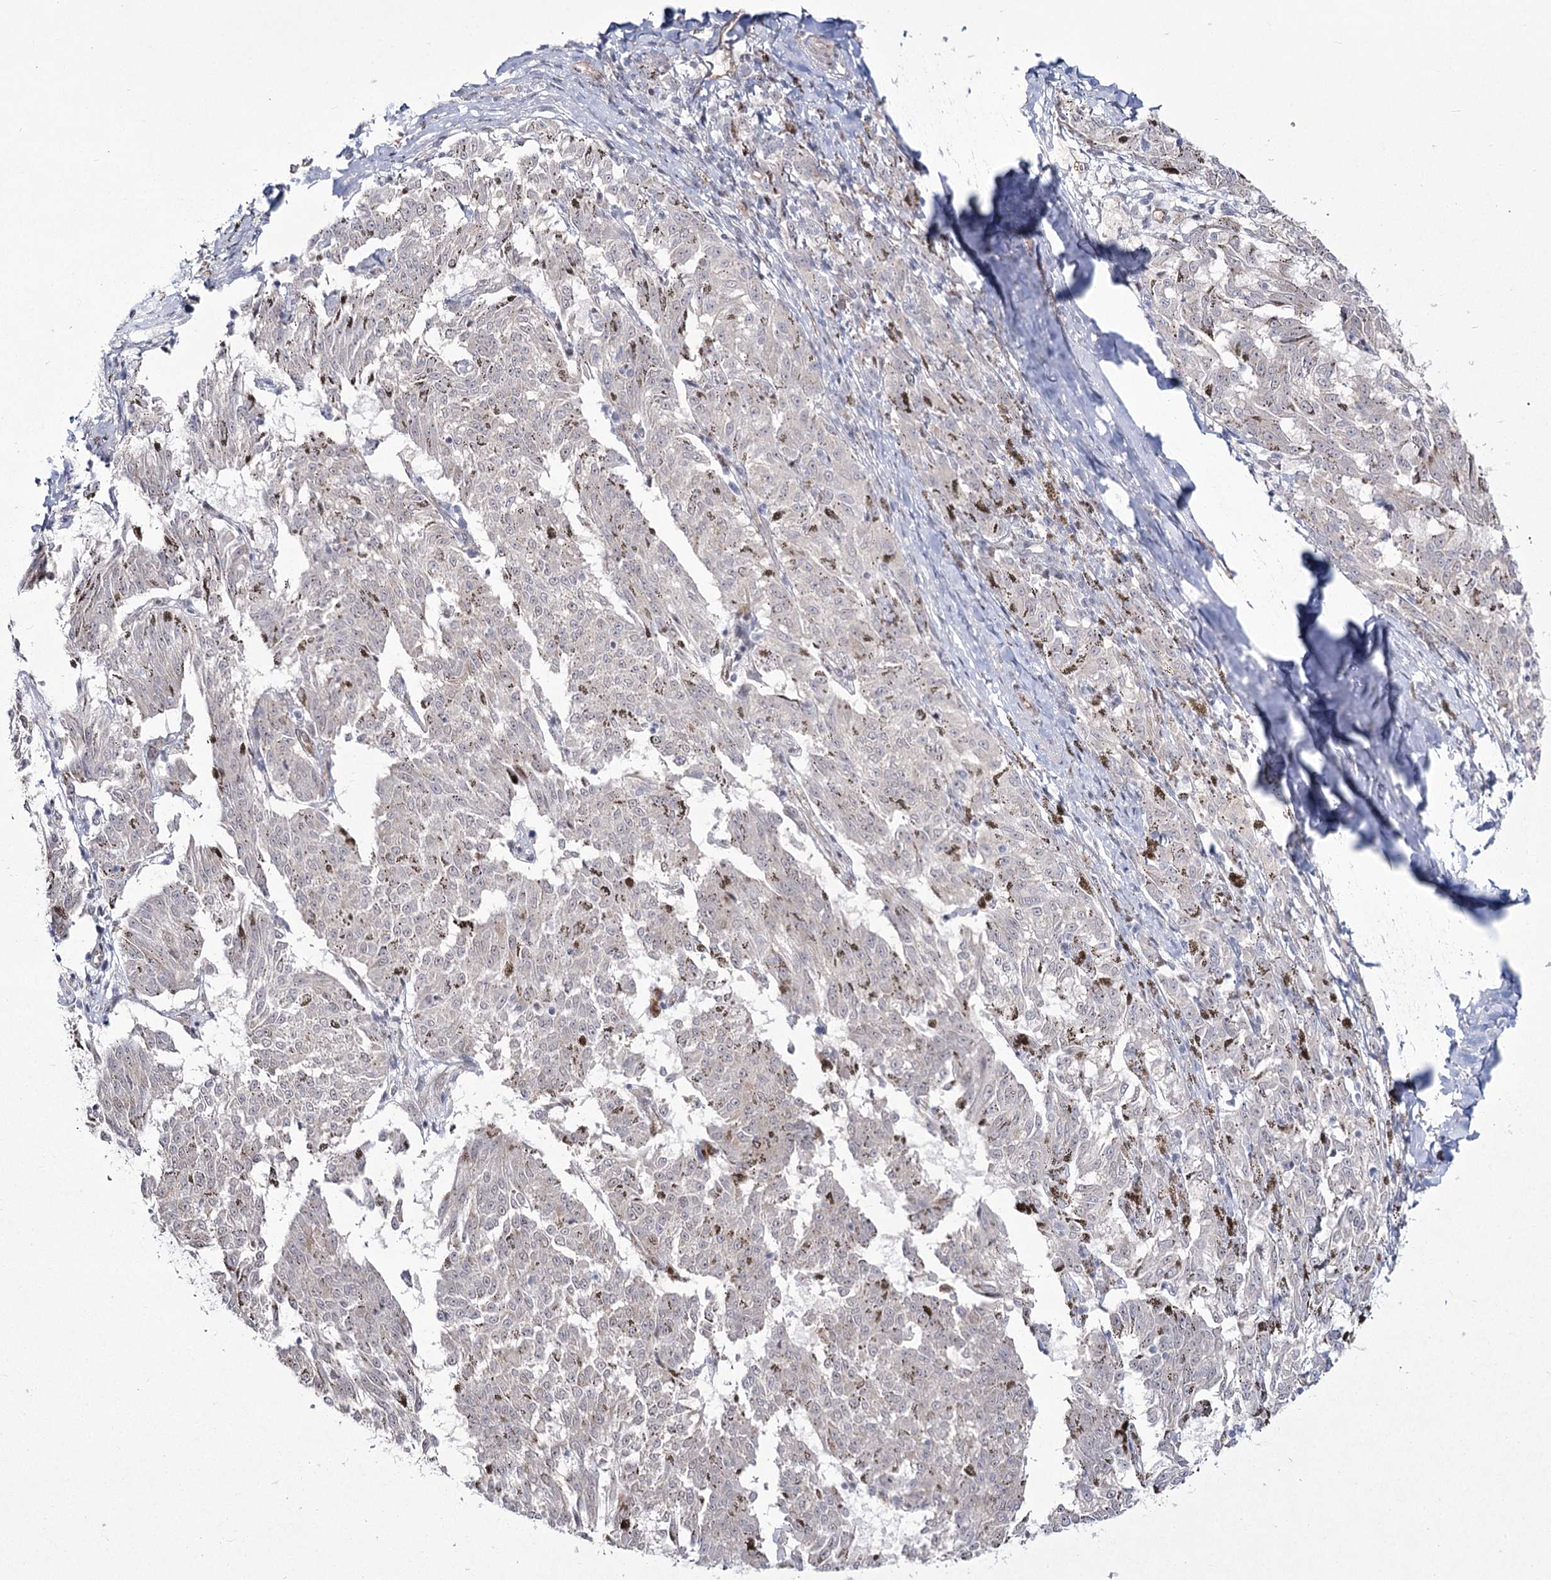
{"staining": {"intensity": "negative", "quantity": "none", "location": "none"}, "tissue": "melanoma", "cell_type": "Tumor cells", "image_type": "cancer", "snomed": [{"axis": "morphology", "description": "Malignant melanoma, NOS"}, {"axis": "topography", "description": "Skin"}], "caption": "A micrograph of malignant melanoma stained for a protein displays no brown staining in tumor cells.", "gene": "YBX3", "patient": {"sex": "female", "age": 72}}